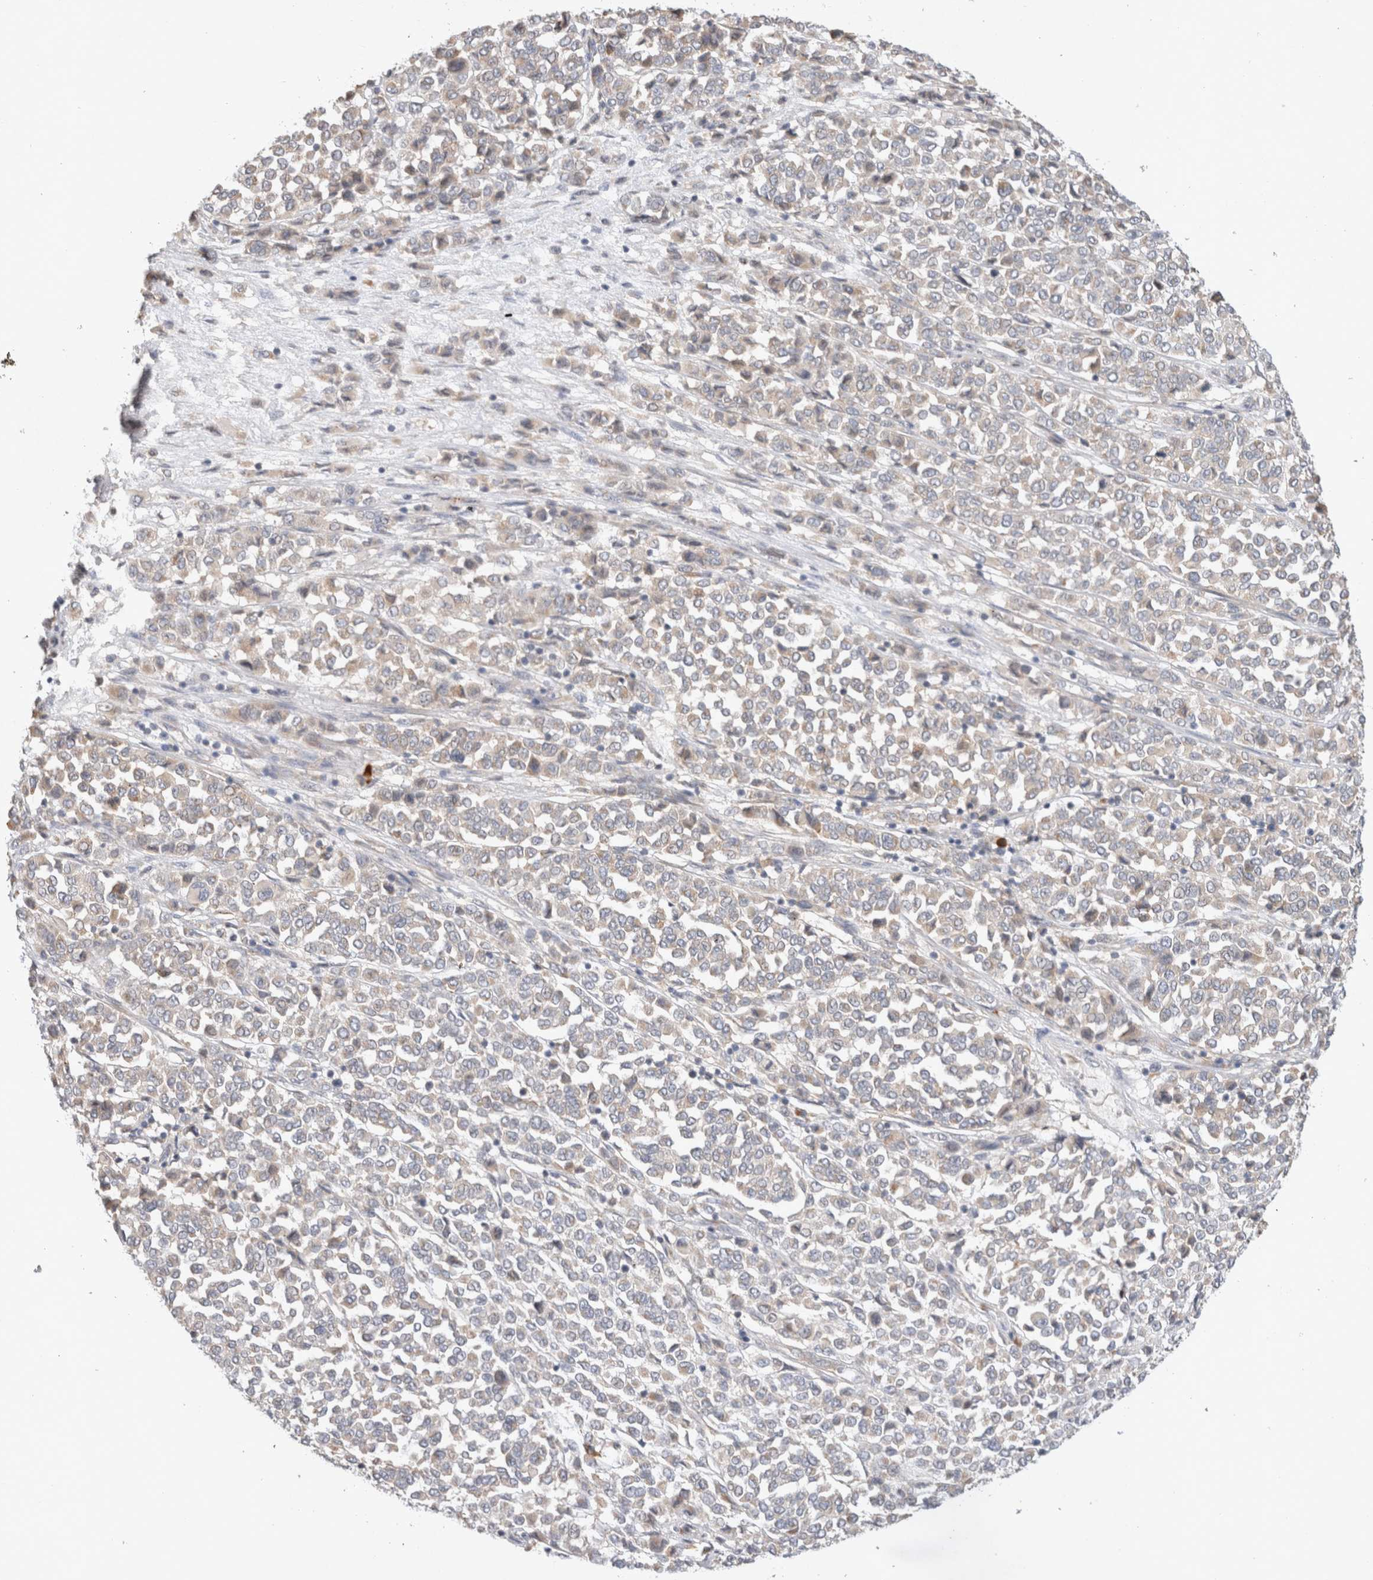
{"staining": {"intensity": "weak", "quantity": "<25%", "location": "cytoplasmic/membranous"}, "tissue": "melanoma", "cell_type": "Tumor cells", "image_type": "cancer", "snomed": [{"axis": "morphology", "description": "Malignant melanoma, Metastatic site"}, {"axis": "topography", "description": "Pancreas"}], "caption": "The image displays no significant staining in tumor cells of melanoma. (DAB immunohistochemistry (IHC), high magnification).", "gene": "NEDD4L", "patient": {"sex": "female", "age": 30}}